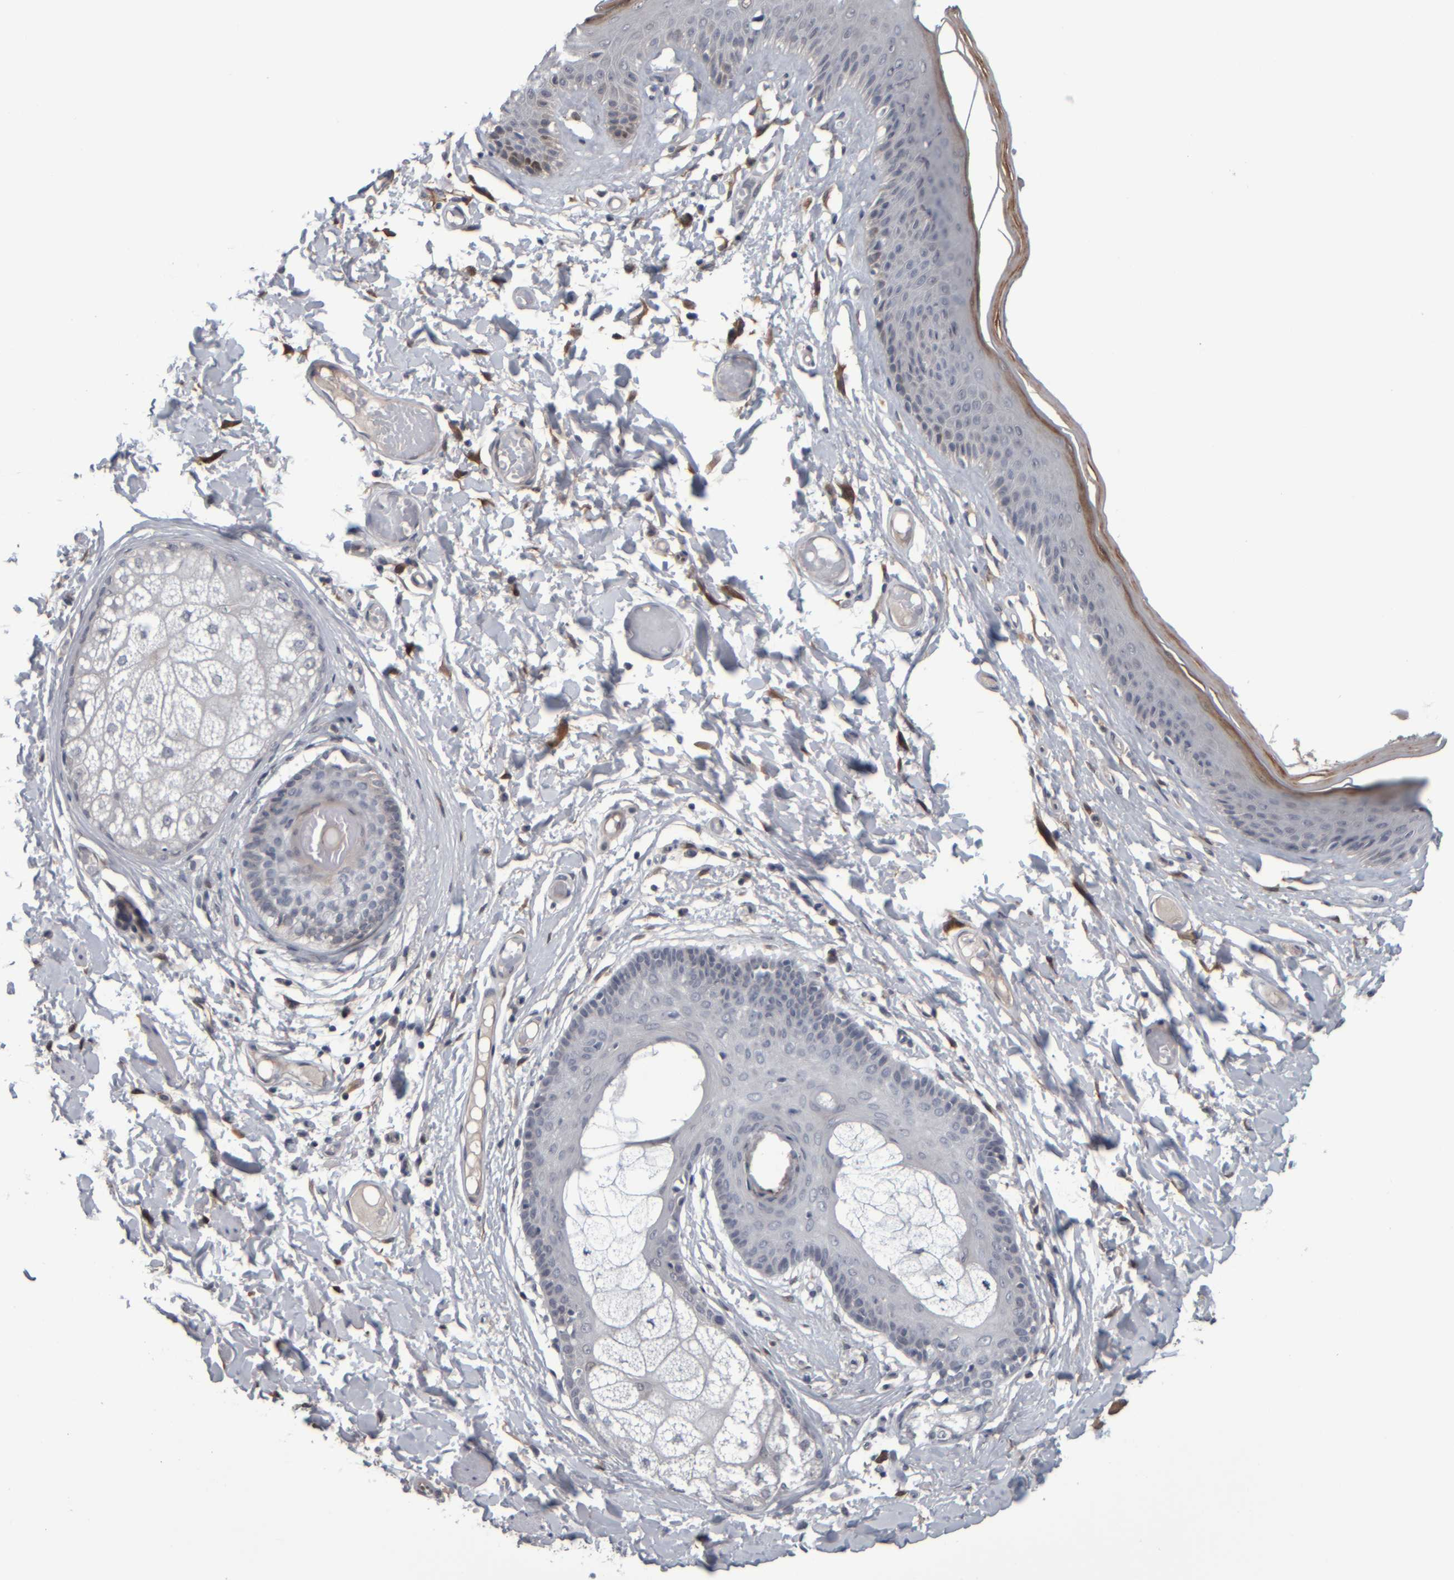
{"staining": {"intensity": "moderate", "quantity": "<25%", "location": "cytoplasmic/membranous"}, "tissue": "skin", "cell_type": "Epidermal cells", "image_type": "normal", "snomed": [{"axis": "morphology", "description": "Normal tissue, NOS"}, {"axis": "topography", "description": "Vulva"}], "caption": "An immunohistochemistry (IHC) photomicrograph of normal tissue is shown. Protein staining in brown highlights moderate cytoplasmic/membranous positivity in skin within epidermal cells.", "gene": "COL14A1", "patient": {"sex": "female", "age": 73}}